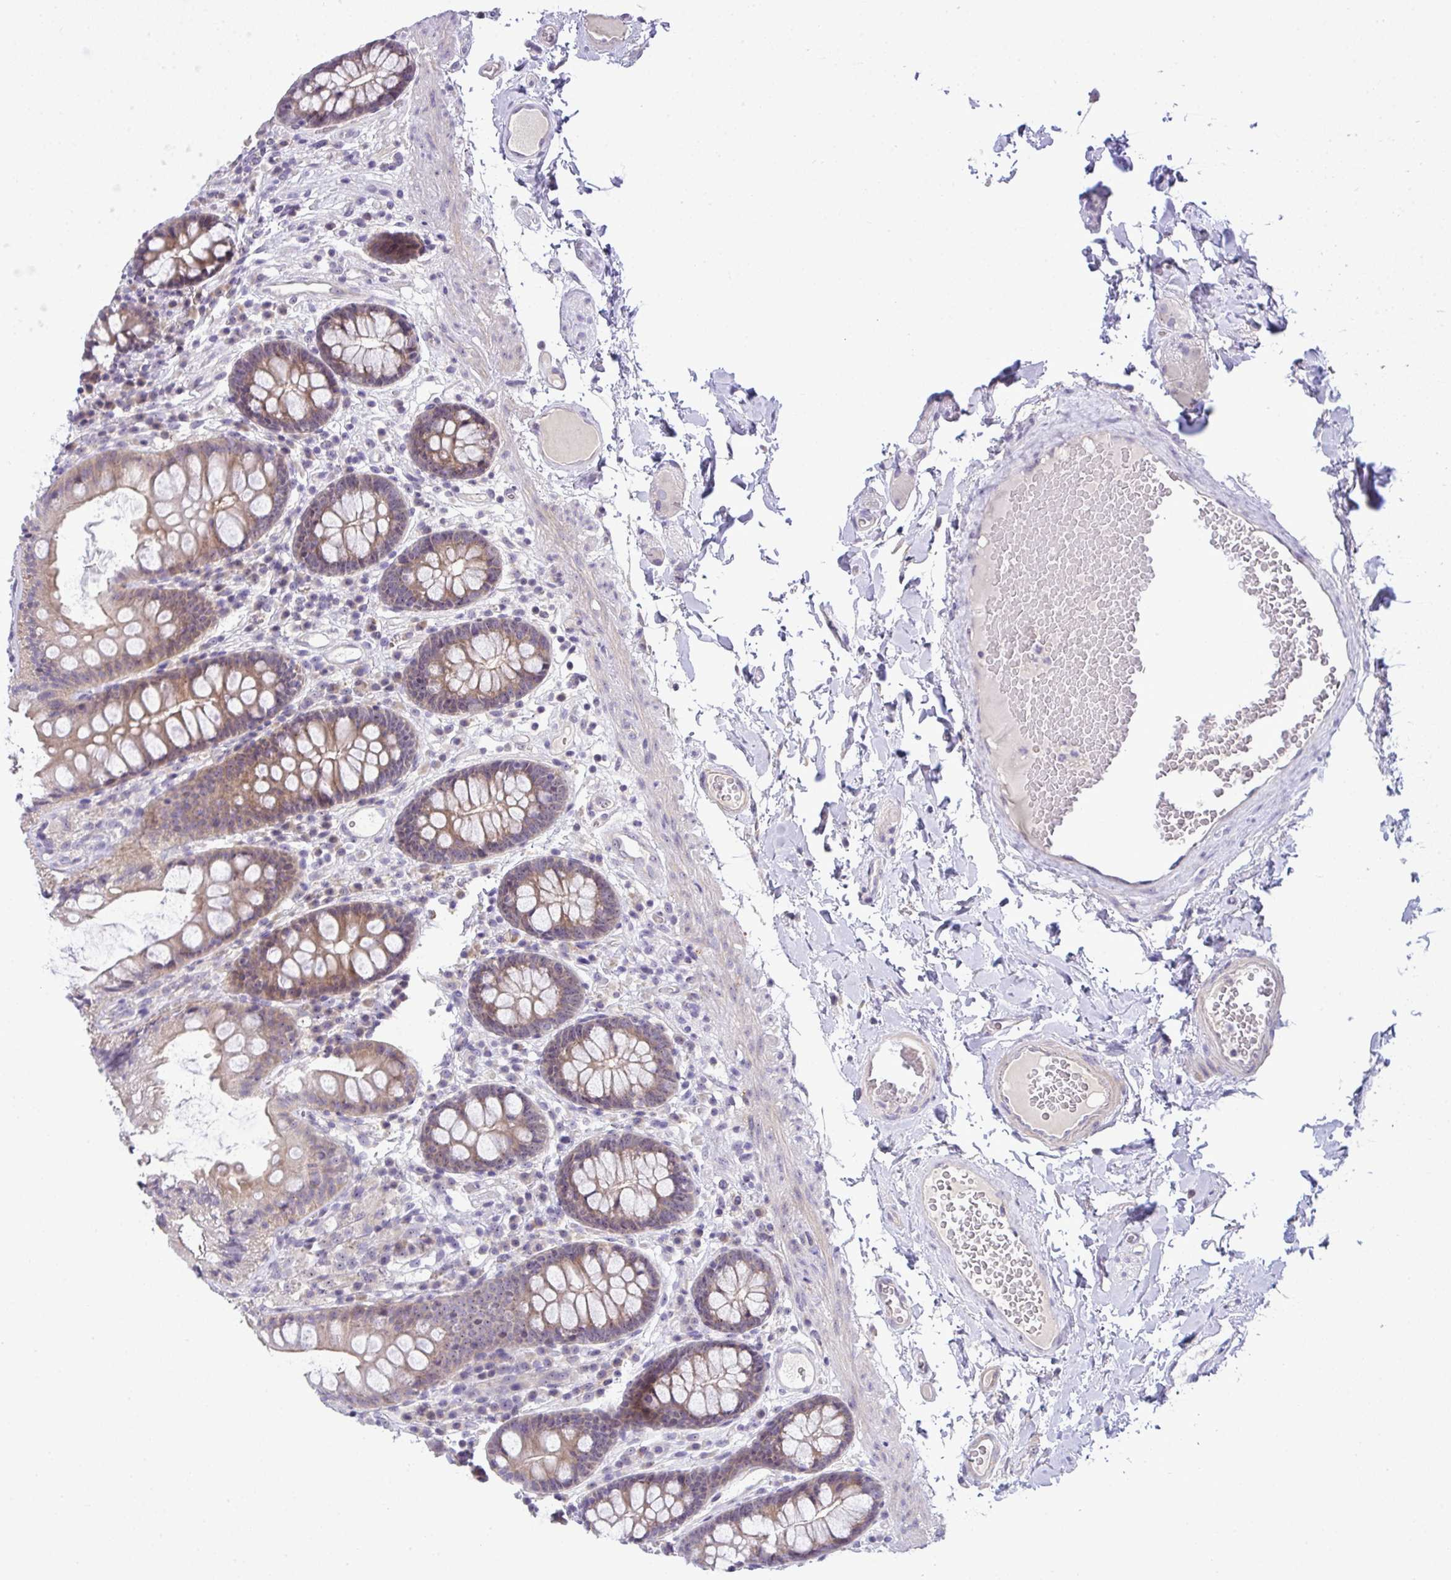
{"staining": {"intensity": "negative", "quantity": "none", "location": "none"}, "tissue": "colon", "cell_type": "Endothelial cells", "image_type": "normal", "snomed": [{"axis": "morphology", "description": "Normal tissue, NOS"}, {"axis": "topography", "description": "Colon"}], "caption": "The IHC photomicrograph has no significant positivity in endothelial cells of colon. (Brightfield microscopy of DAB (3,3'-diaminobenzidine) IHC at high magnification).", "gene": "NT5C1A", "patient": {"sex": "male", "age": 84}}